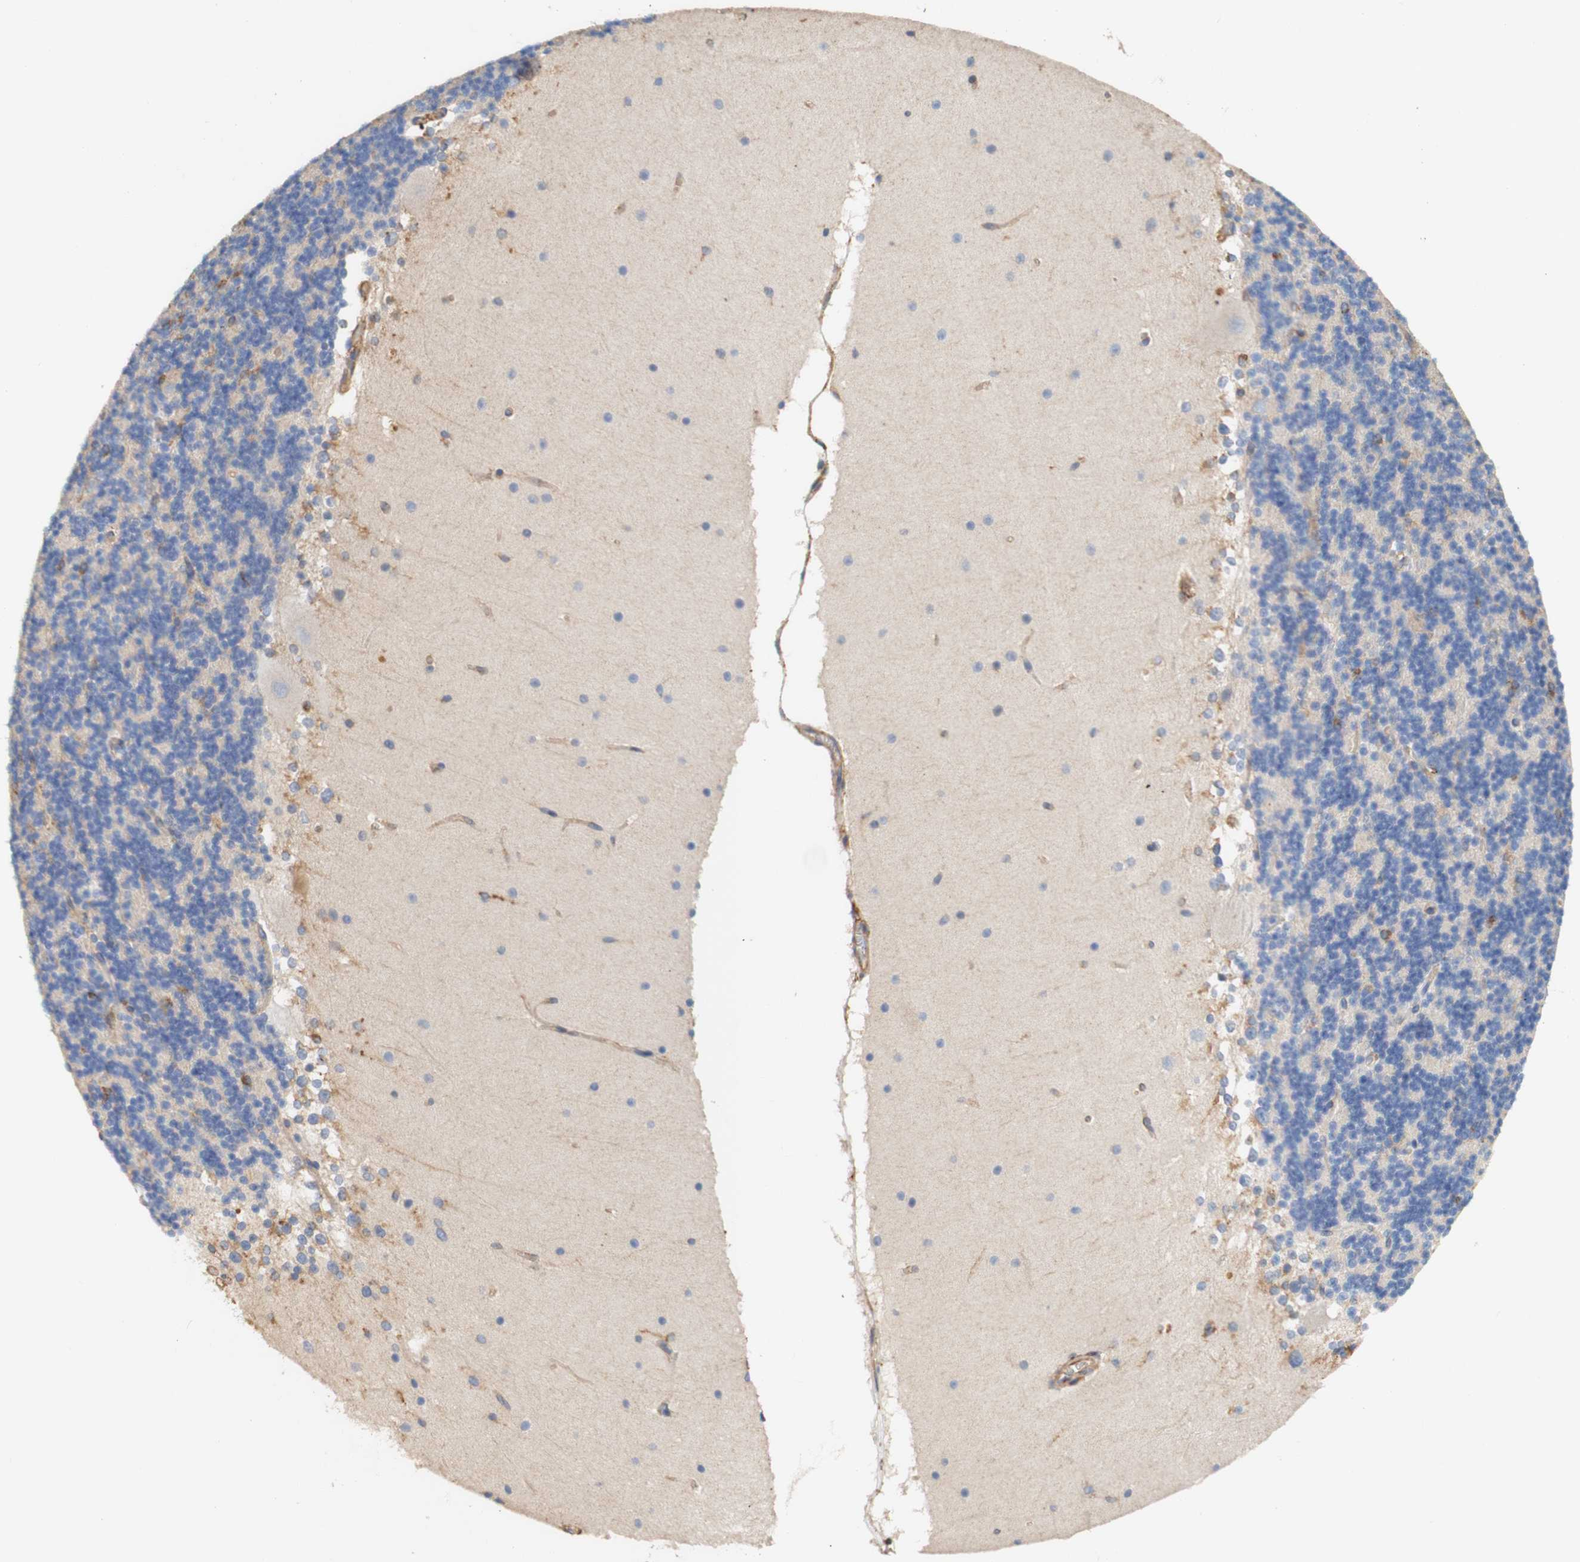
{"staining": {"intensity": "negative", "quantity": "none", "location": "none"}, "tissue": "cerebellum", "cell_type": "Cells in granular layer", "image_type": "normal", "snomed": [{"axis": "morphology", "description": "Normal tissue, NOS"}, {"axis": "topography", "description": "Cerebellum"}], "caption": "Cells in granular layer show no significant protein expression in benign cerebellum. (Stains: DAB (3,3'-diaminobenzidine) immunohistochemistry (IHC) with hematoxylin counter stain, Microscopy: brightfield microscopy at high magnification).", "gene": "EIF2AK4", "patient": {"sex": "female", "age": 19}}